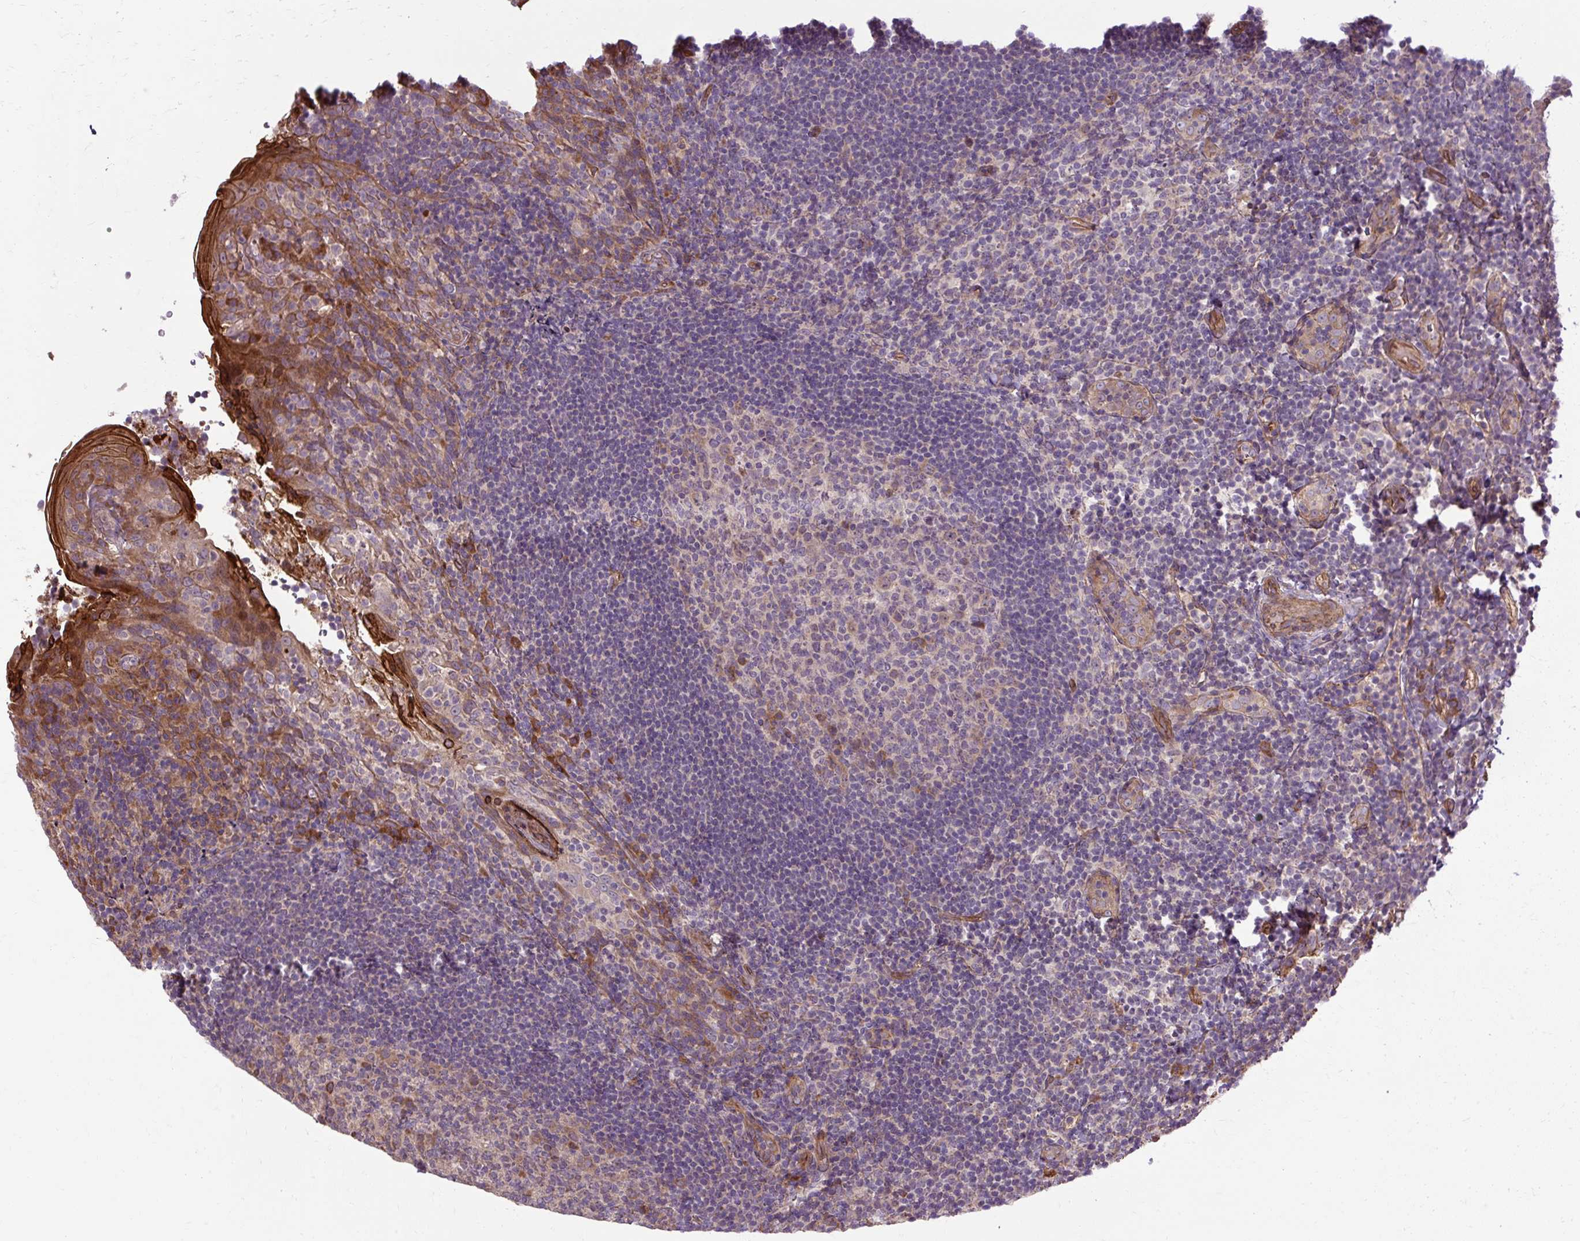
{"staining": {"intensity": "moderate", "quantity": "<25%", "location": "cytoplasmic/membranous"}, "tissue": "tonsil", "cell_type": "Germinal center cells", "image_type": "normal", "snomed": [{"axis": "morphology", "description": "Normal tissue, NOS"}, {"axis": "topography", "description": "Tonsil"}], "caption": "This is an image of immunohistochemistry staining of normal tonsil, which shows moderate expression in the cytoplasmic/membranous of germinal center cells.", "gene": "FLRT1", "patient": {"sex": "female", "age": 10}}